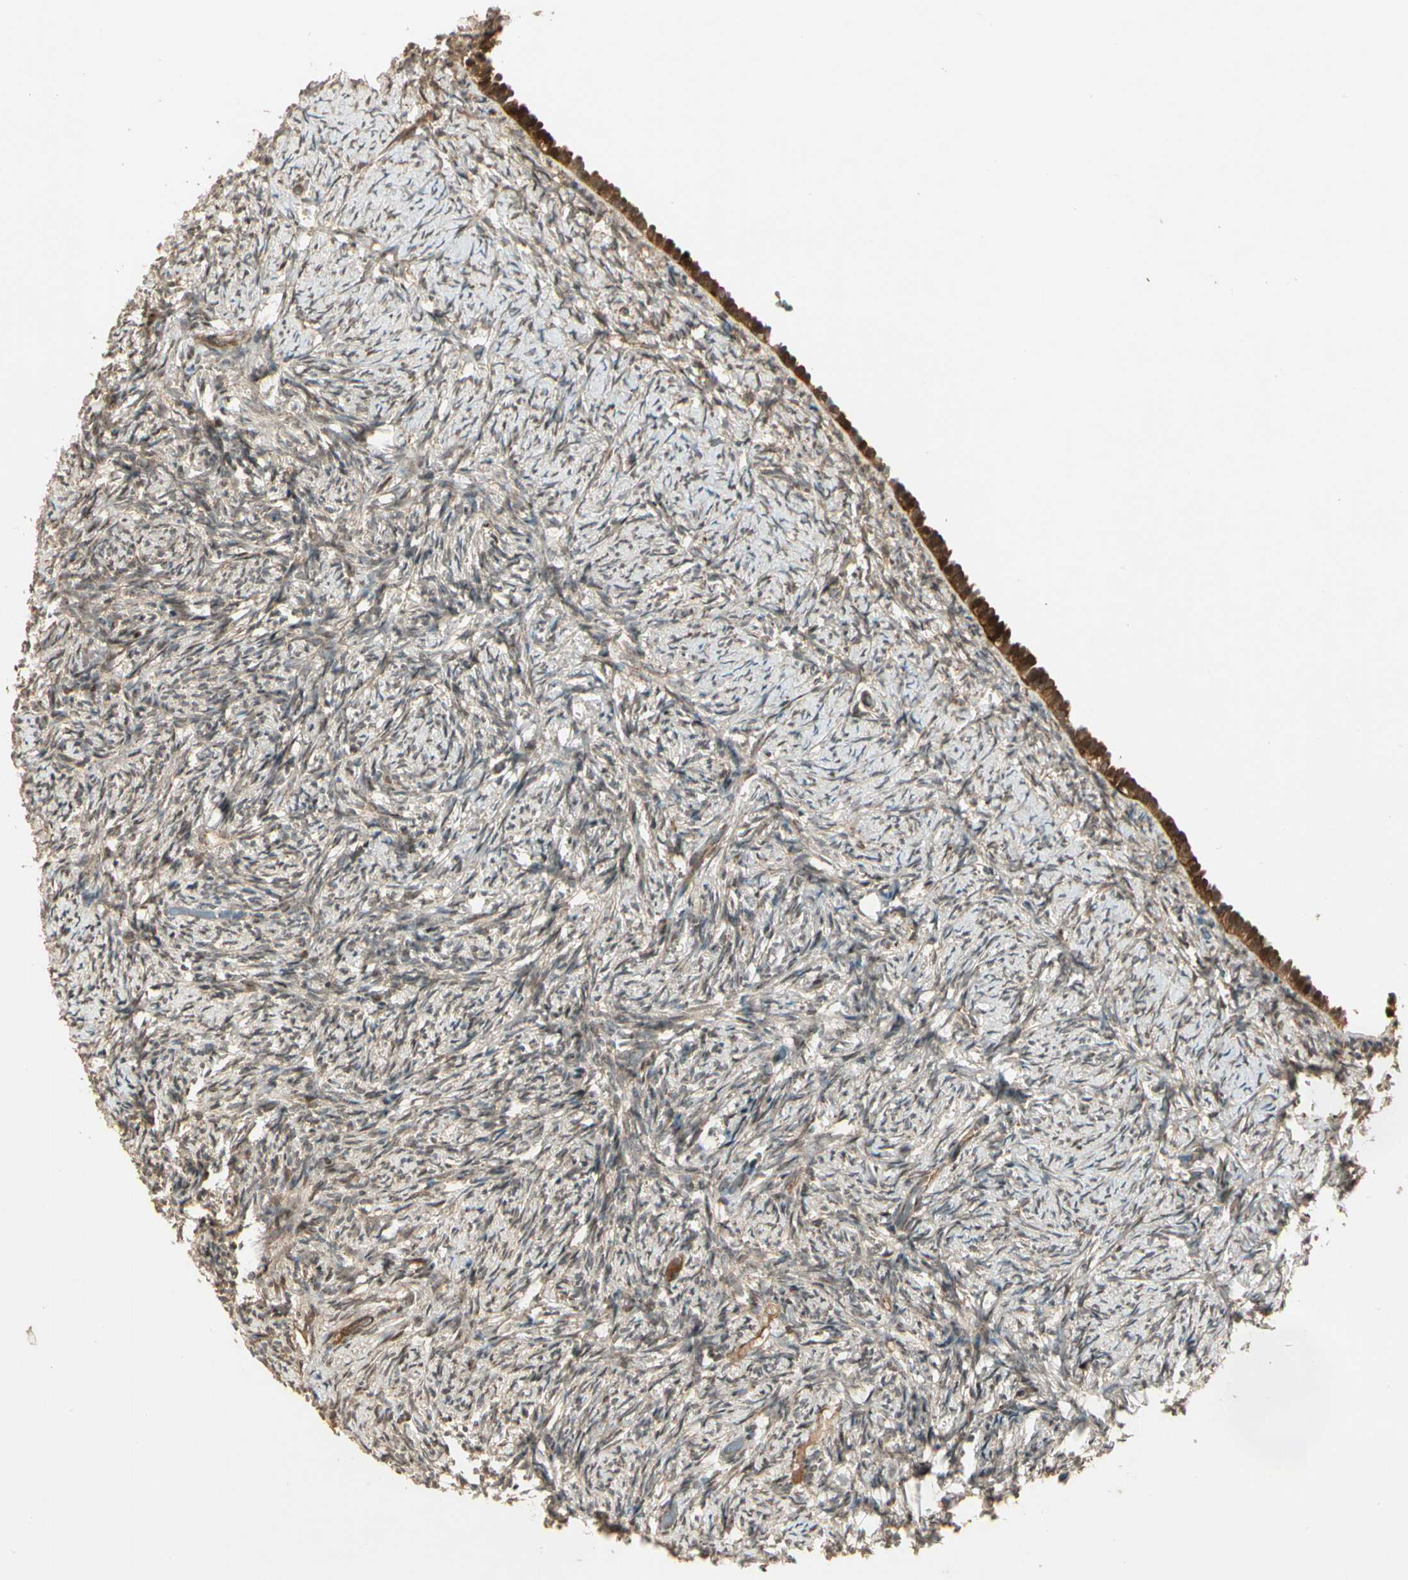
{"staining": {"intensity": "moderate", "quantity": "25%-75%", "location": "cytoplasmic/membranous"}, "tissue": "ovary", "cell_type": "Follicle cells", "image_type": "normal", "snomed": [{"axis": "morphology", "description": "Normal tissue, NOS"}, {"axis": "topography", "description": "Ovary"}], "caption": "An immunohistochemistry (IHC) photomicrograph of benign tissue is shown. Protein staining in brown highlights moderate cytoplasmic/membranous positivity in ovary within follicle cells.", "gene": "GLUL", "patient": {"sex": "female", "age": 60}}